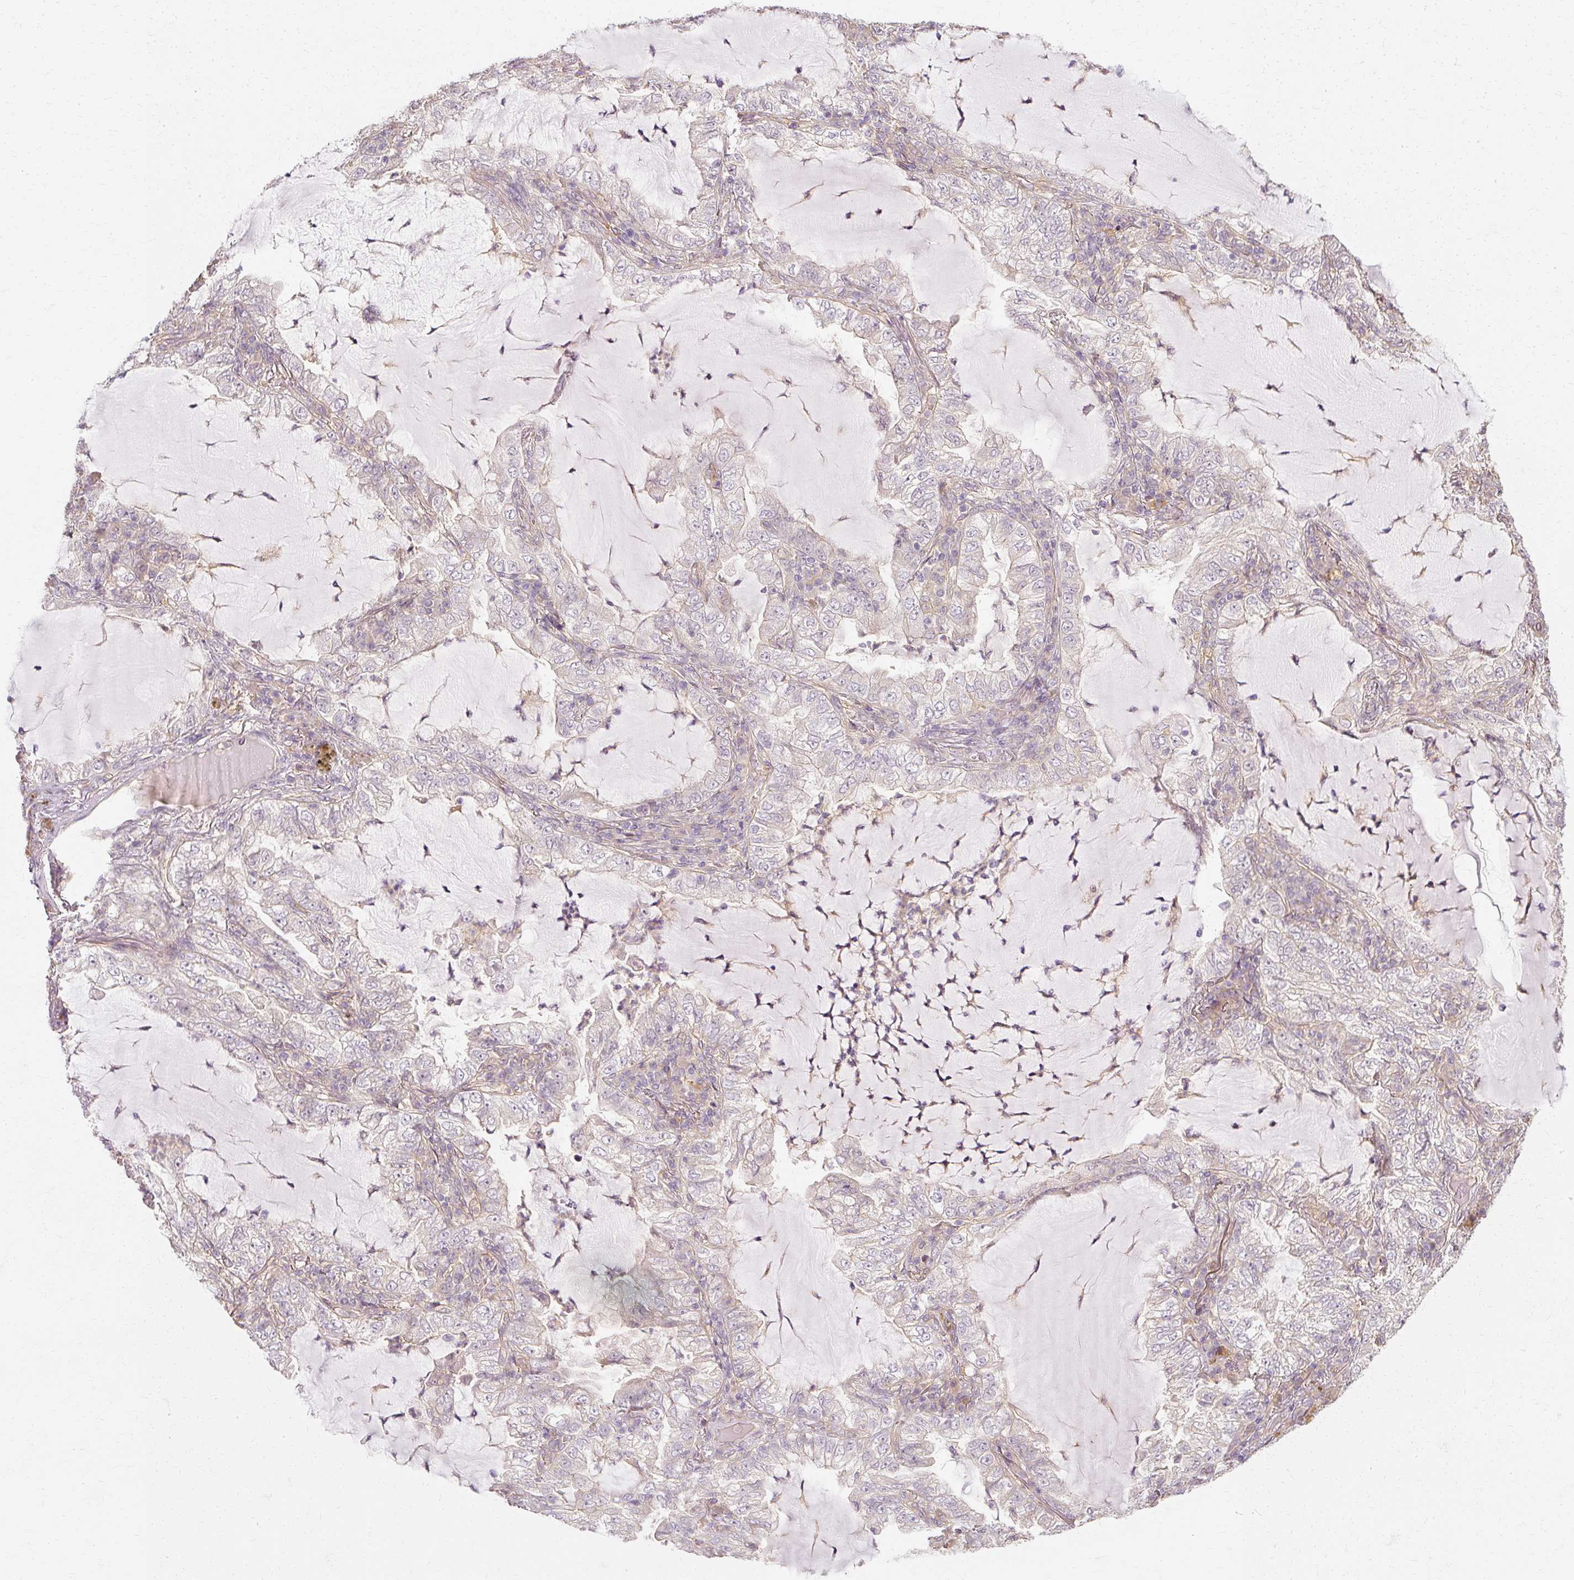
{"staining": {"intensity": "negative", "quantity": "none", "location": "none"}, "tissue": "lung cancer", "cell_type": "Tumor cells", "image_type": "cancer", "snomed": [{"axis": "morphology", "description": "Adenocarcinoma, NOS"}, {"axis": "topography", "description": "Lung"}], "caption": "DAB immunohistochemical staining of lung cancer (adenocarcinoma) shows no significant positivity in tumor cells.", "gene": "GNAQ", "patient": {"sex": "female", "age": 73}}